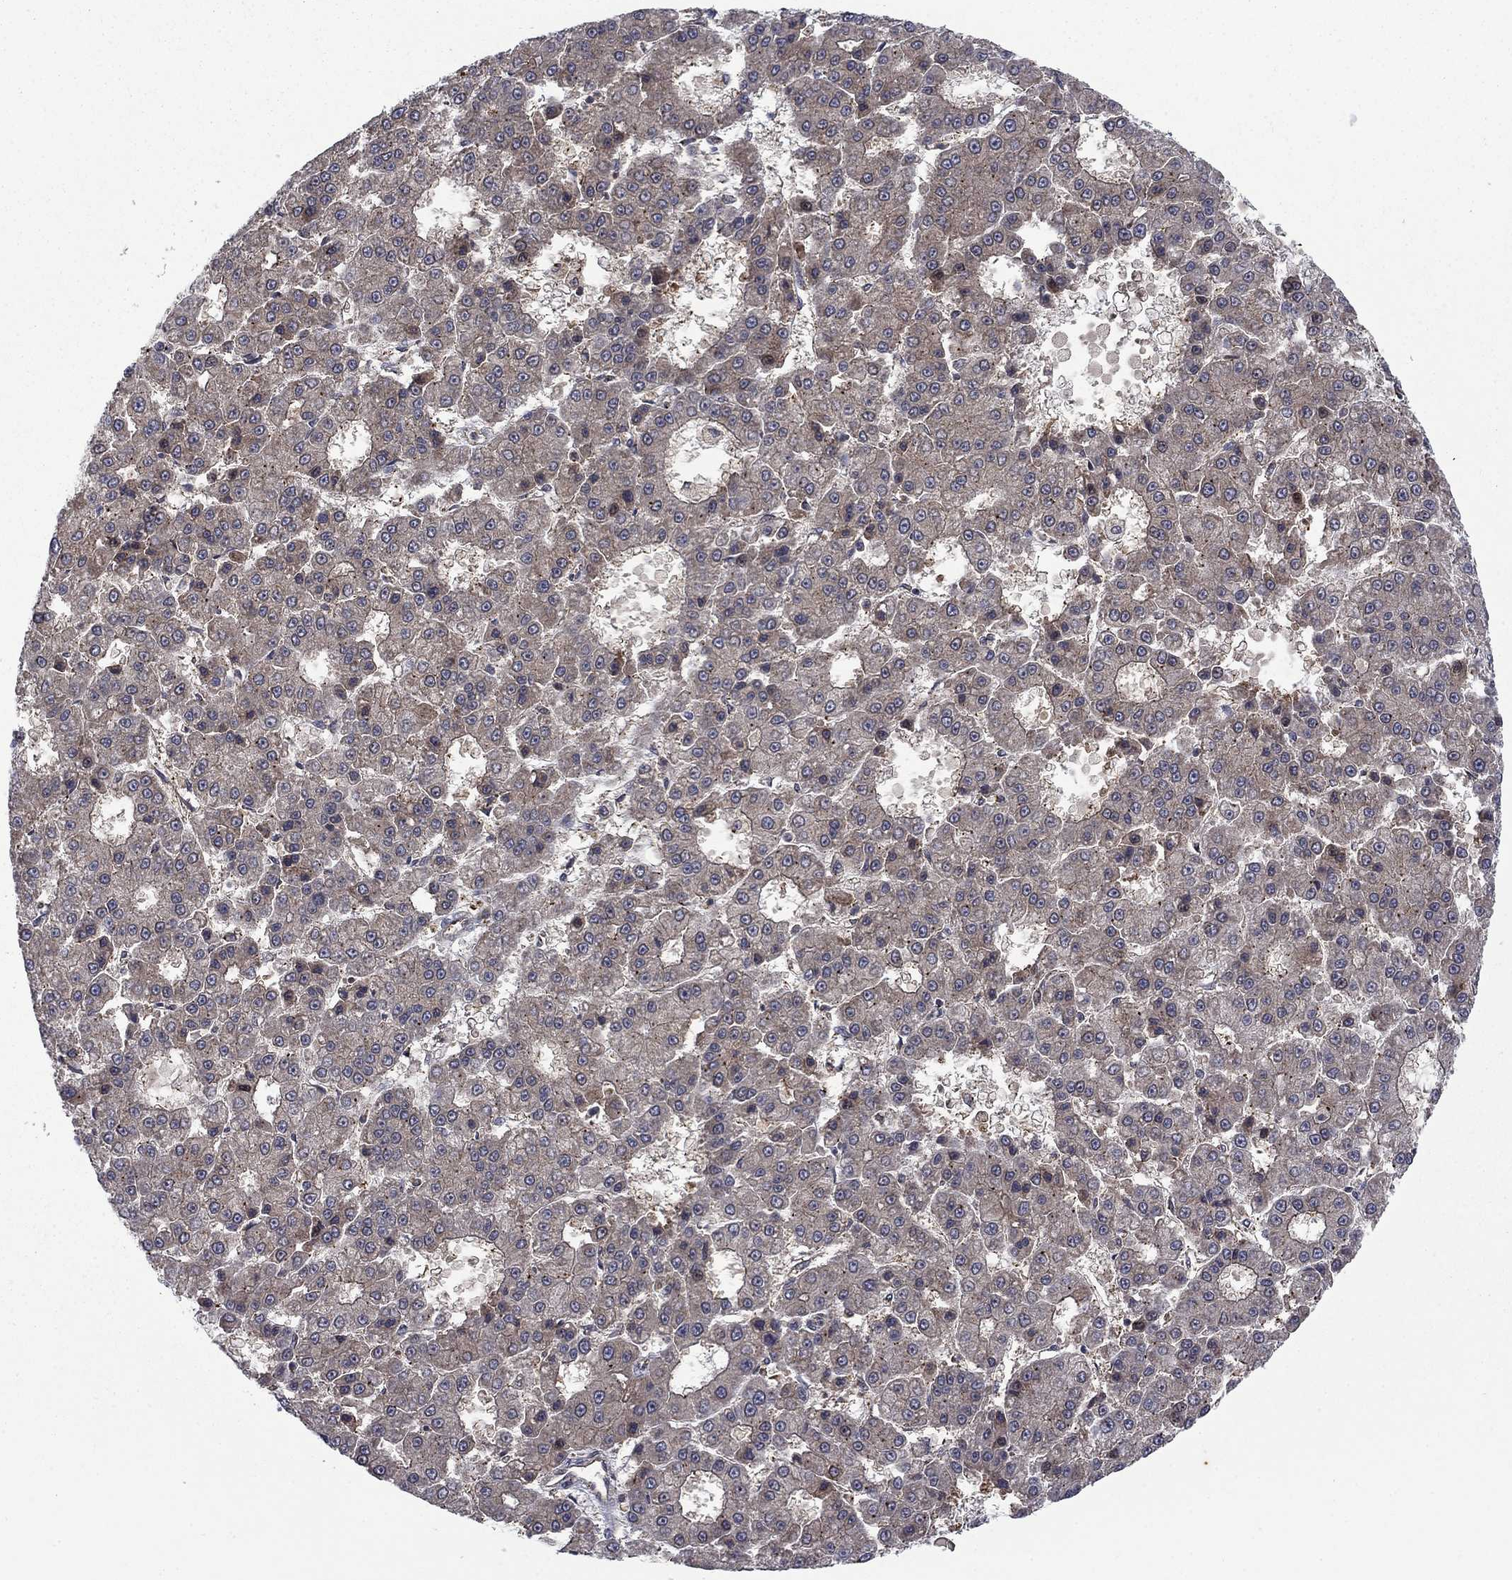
{"staining": {"intensity": "moderate", "quantity": "25%-75%", "location": "cytoplasmic/membranous"}, "tissue": "liver cancer", "cell_type": "Tumor cells", "image_type": "cancer", "snomed": [{"axis": "morphology", "description": "Carcinoma, Hepatocellular, NOS"}, {"axis": "topography", "description": "Liver"}], "caption": "Liver cancer (hepatocellular carcinoma) stained with DAB IHC shows medium levels of moderate cytoplasmic/membranous staining in about 25%-75% of tumor cells. (Stains: DAB (3,3'-diaminobenzidine) in brown, nuclei in blue, Microscopy: brightfield microscopy at high magnification).", "gene": "IFI35", "patient": {"sex": "male", "age": 70}}